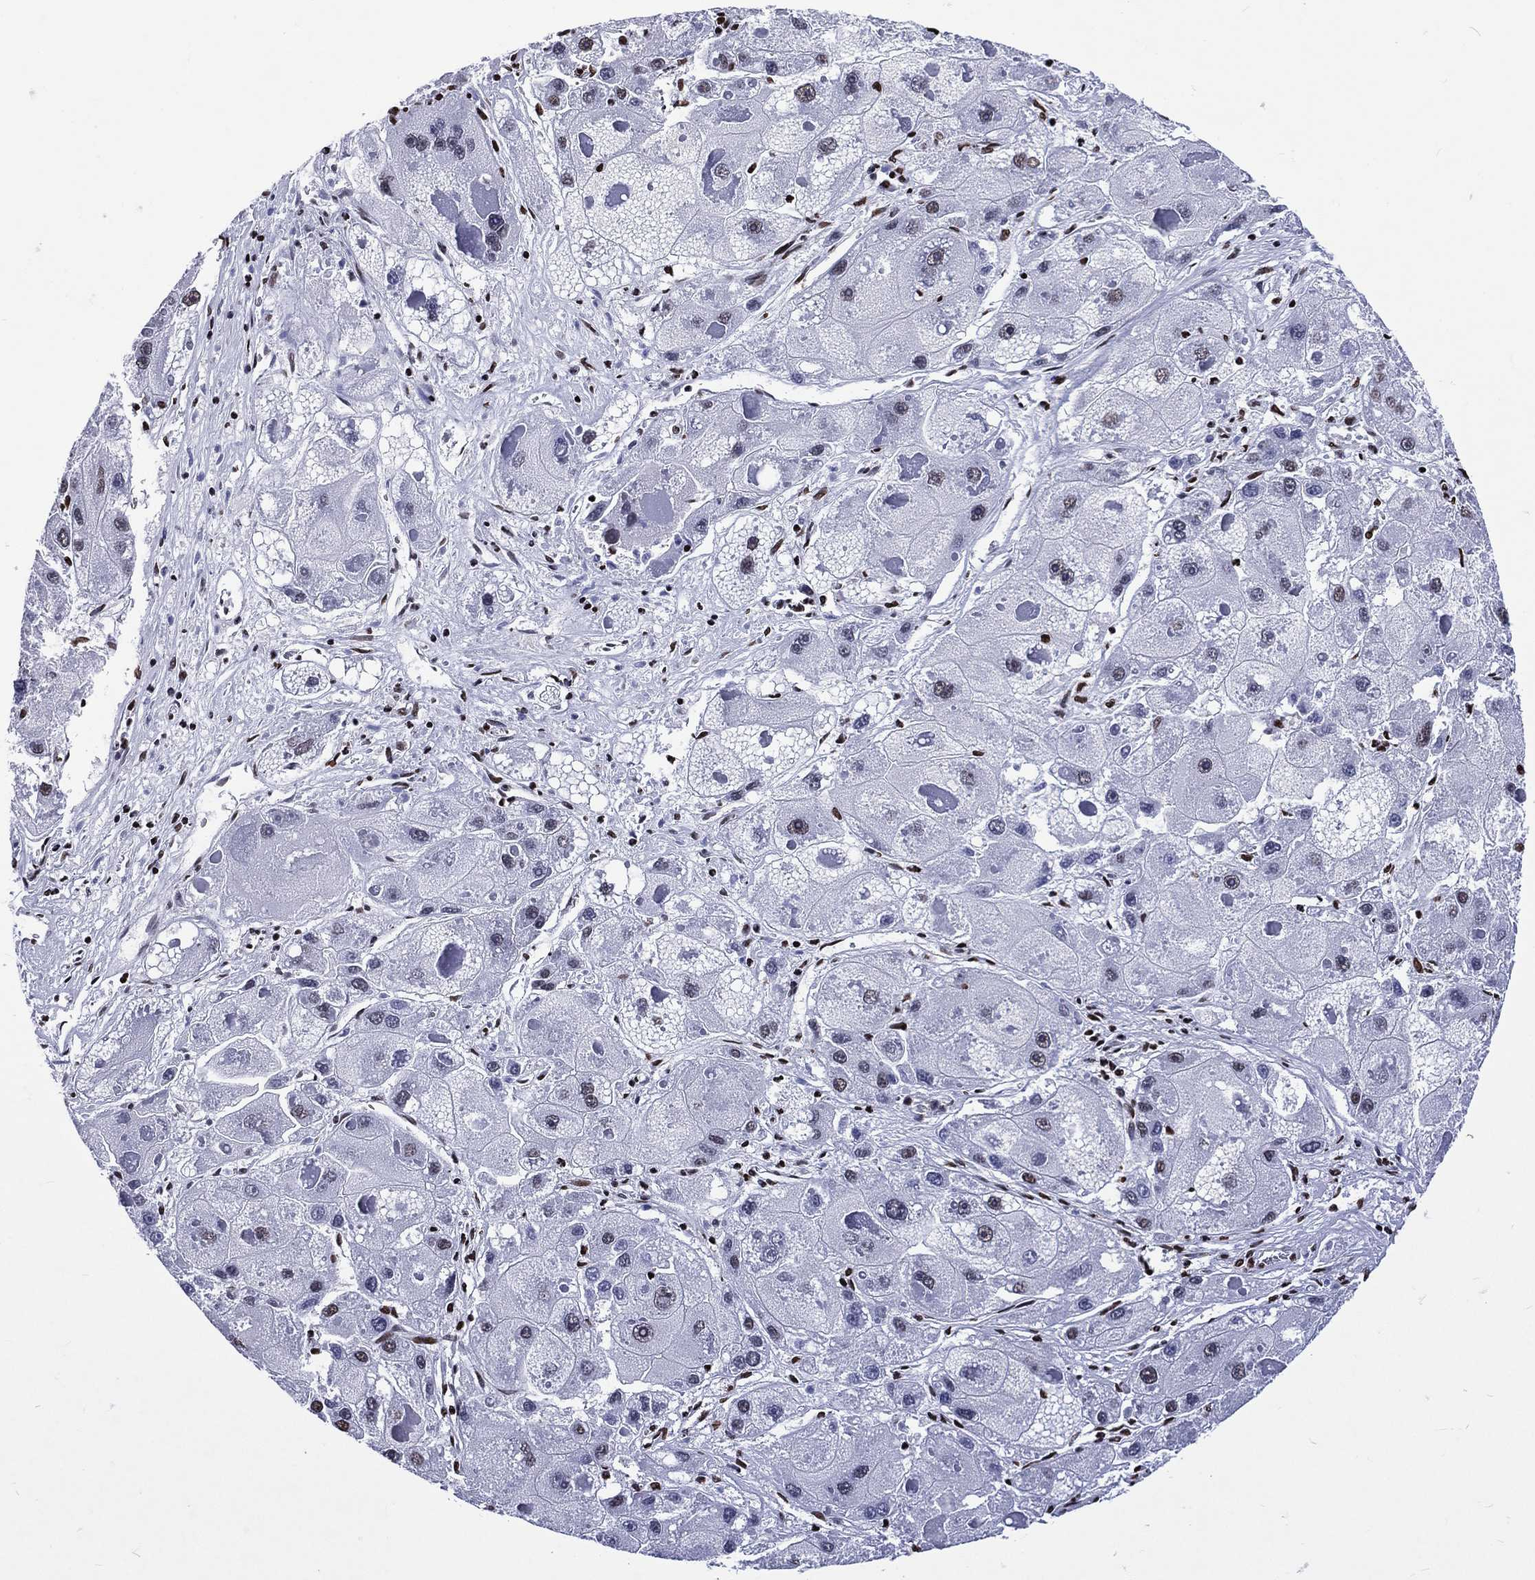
{"staining": {"intensity": "negative", "quantity": "none", "location": "none"}, "tissue": "liver cancer", "cell_type": "Tumor cells", "image_type": "cancer", "snomed": [{"axis": "morphology", "description": "Carcinoma, Hepatocellular, NOS"}, {"axis": "topography", "description": "Liver"}], "caption": "Liver hepatocellular carcinoma was stained to show a protein in brown. There is no significant positivity in tumor cells.", "gene": "RETREG2", "patient": {"sex": "female", "age": 73}}